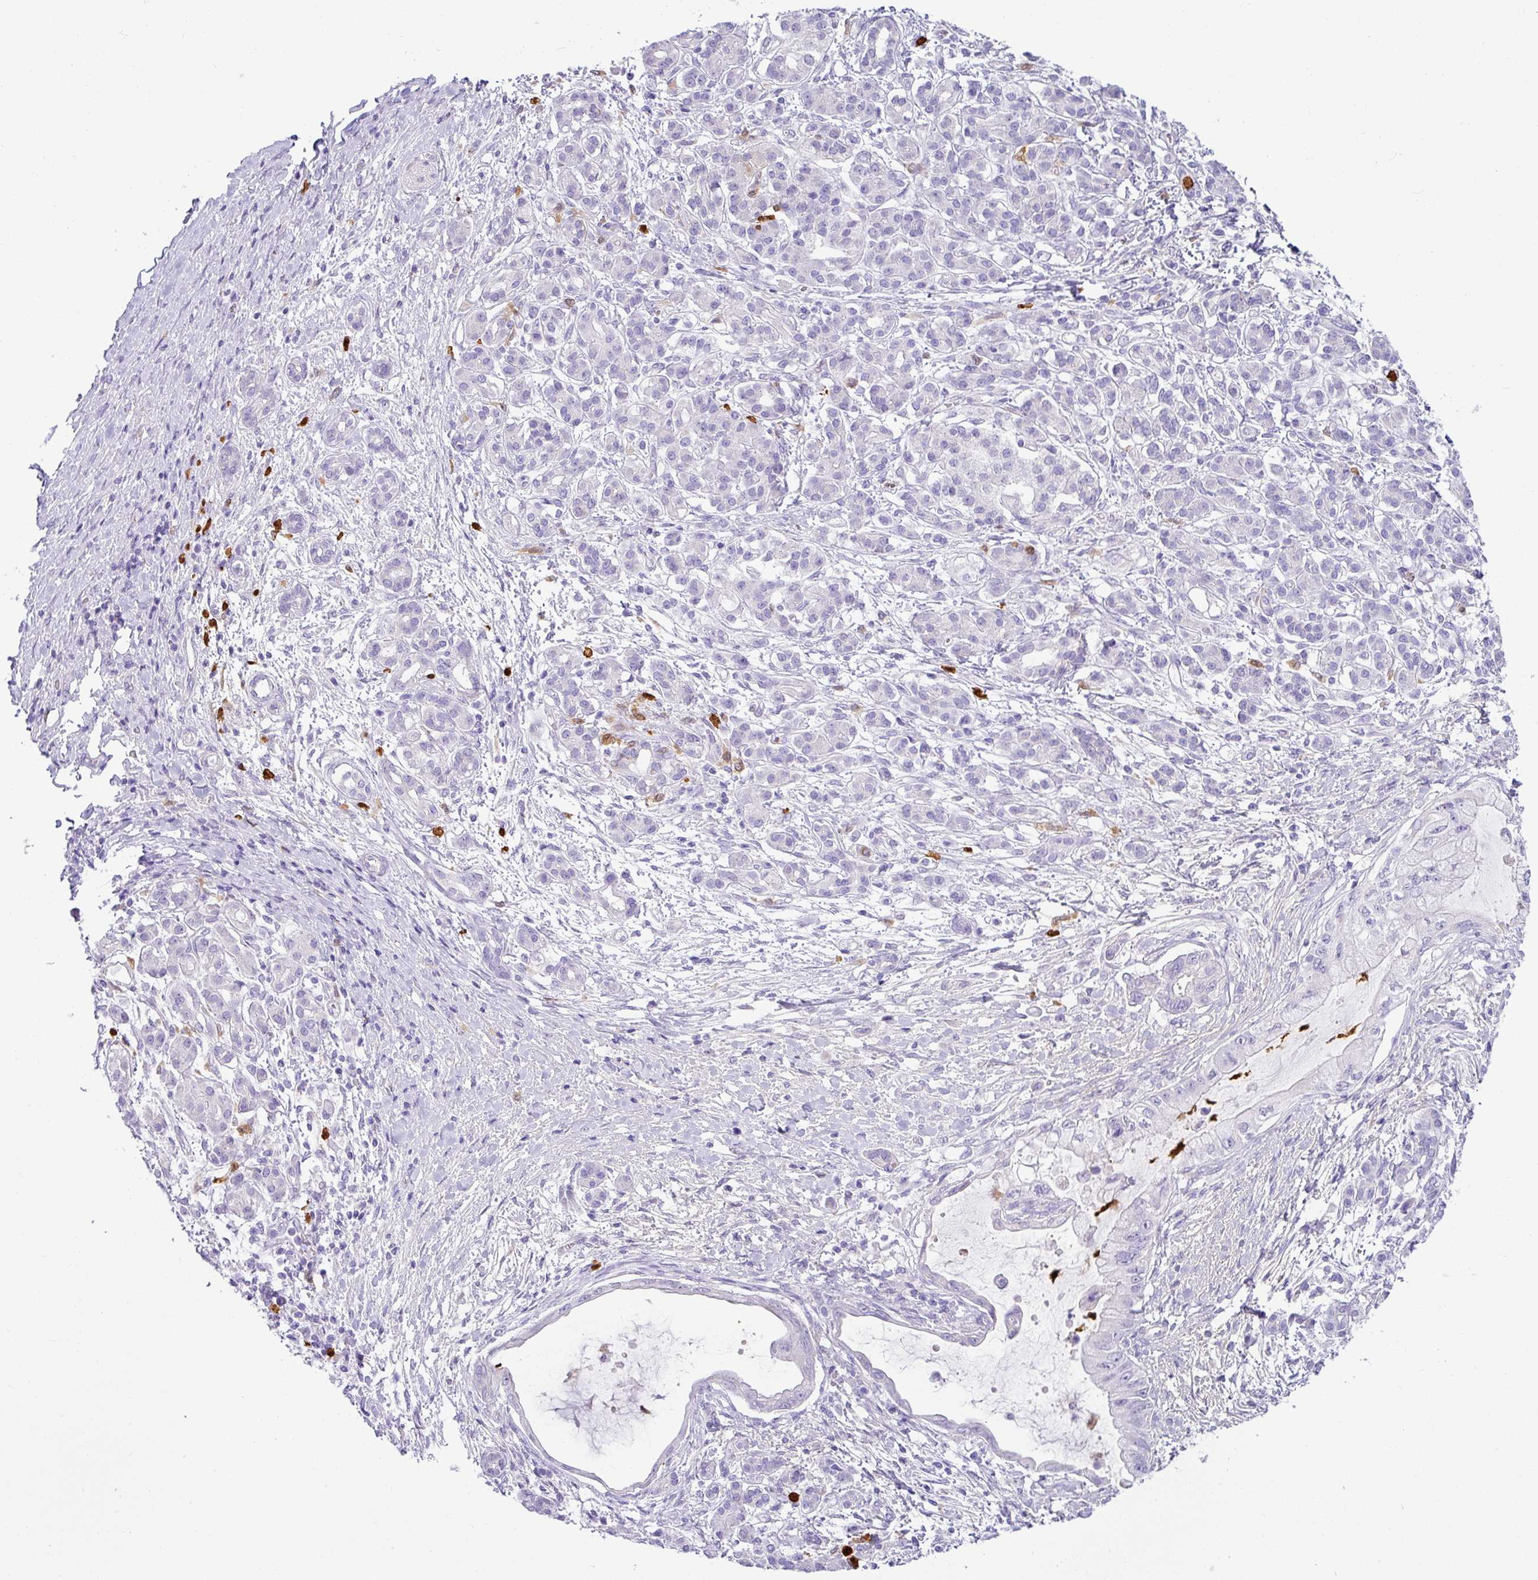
{"staining": {"intensity": "negative", "quantity": "none", "location": "none"}, "tissue": "pancreatic cancer", "cell_type": "Tumor cells", "image_type": "cancer", "snomed": [{"axis": "morphology", "description": "Adenocarcinoma, NOS"}, {"axis": "topography", "description": "Pancreas"}], "caption": "Adenocarcinoma (pancreatic) stained for a protein using IHC displays no staining tumor cells.", "gene": "SH2D3C", "patient": {"sex": "male", "age": 48}}